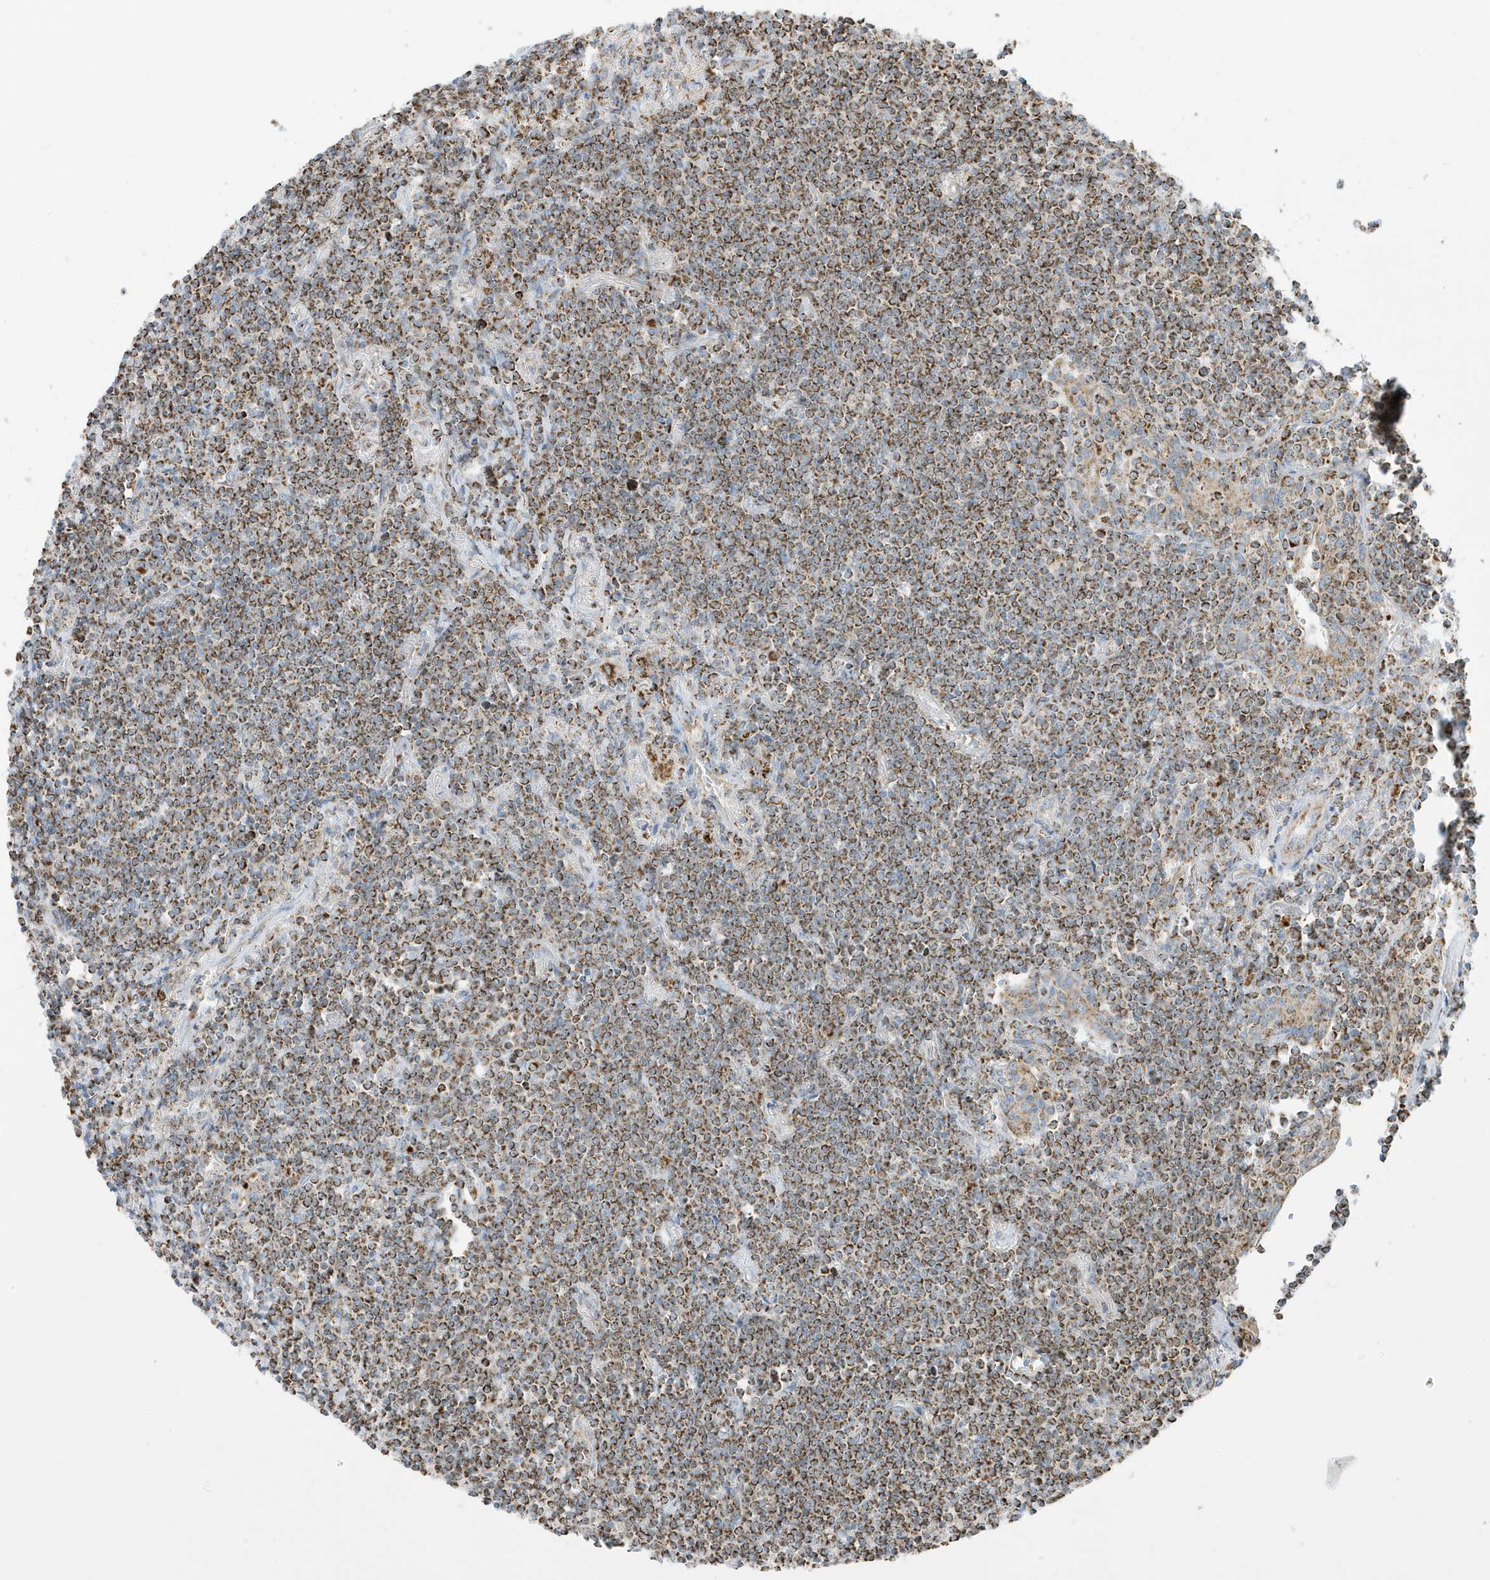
{"staining": {"intensity": "strong", "quantity": ">75%", "location": "cytoplasmic/membranous"}, "tissue": "lymphoma", "cell_type": "Tumor cells", "image_type": "cancer", "snomed": [{"axis": "morphology", "description": "Malignant lymphoma, non-Hodgkin's type, Low grade"}, {"axis": "topography", "description": "Lung"}], "caption": "Human low-grade malignant lymphoma, non-Hodgkin's type stained for a protein (brown) displays strong cytoplasmic/membranous positive expression in approximately >75% of tumor cells.", "gene": "ATP5ME", "patient": {"sex": "female", "age": 71}}